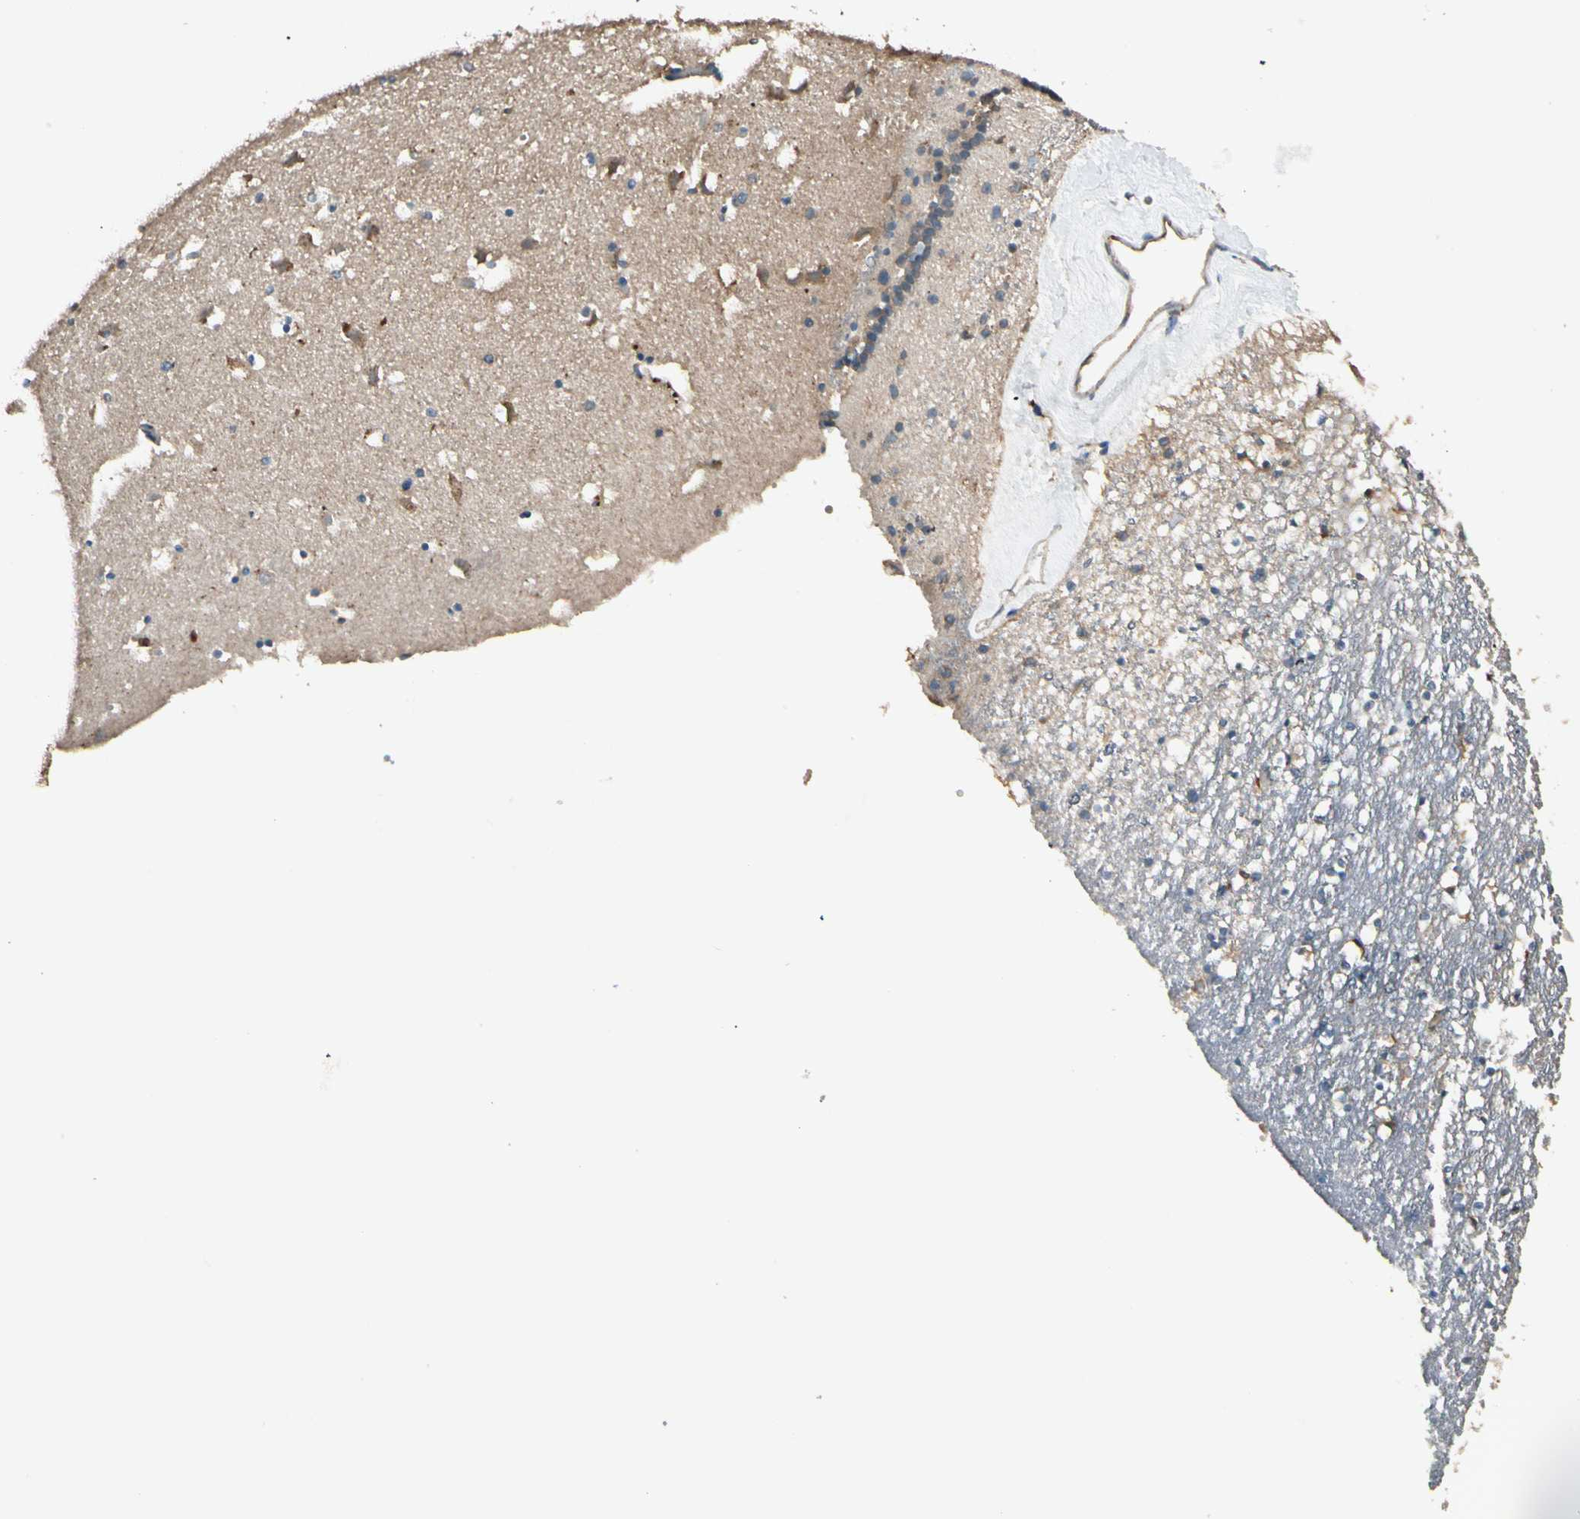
{"staining": {"intensity": "moderate", "quantity": "<25%", "location": "cytoplasmic/membranous"}, "tissue": "caudate", "cell_type": "Glial cells", "image_type": "normal", "snomed": [{"axis": "morphology", "description": "Normal tissue, NOS"}, {"axis": "topography", "description": "Lateral ventricle wall"}], "caption": "The micrograph exhibits staining of unremarkable caudate, revealing moderate cytoplasmic/membranous protein expression (brown color) within glial cells. Nuclei are stained in blue.", "gene": "STX11", "patient": {"sex": "male", "age": 45}}